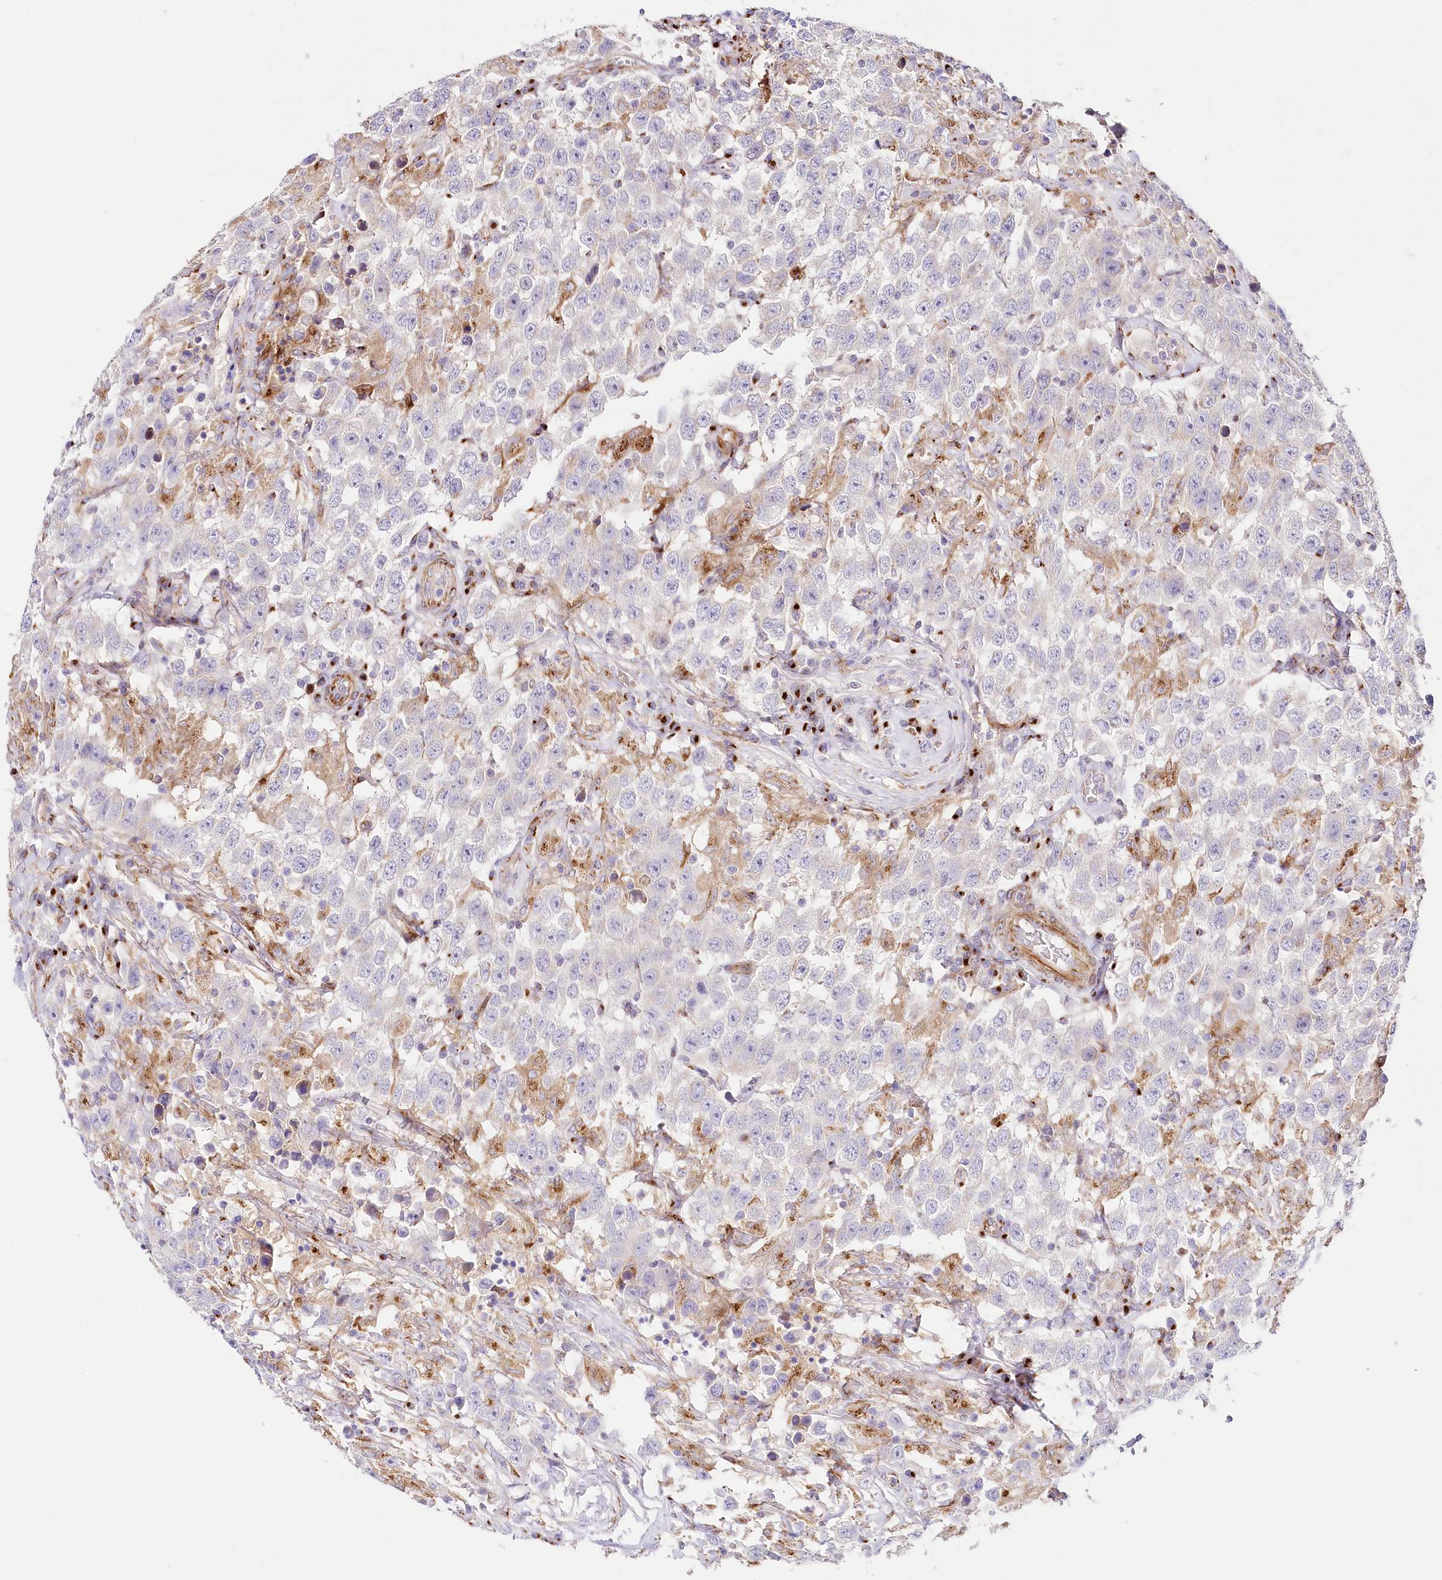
{"staining": {"intensity": "negative", "quantity": "none", "location": "none"}, "tissue": "testis cancer", "cell_type": "Tumor cells", "image_type": "cancer", "snomed": [{"axis": "morphology", "description": "Seminoma, NOS"}, {"axis": "topography", "description": "Testis"}], "caption": "Photomicrograph shows no protein staining in tumor cells of seminoma (testis) tissue.", "gene": "ABRAXAS2", "patient": {"sex": "male", "age": 41}}